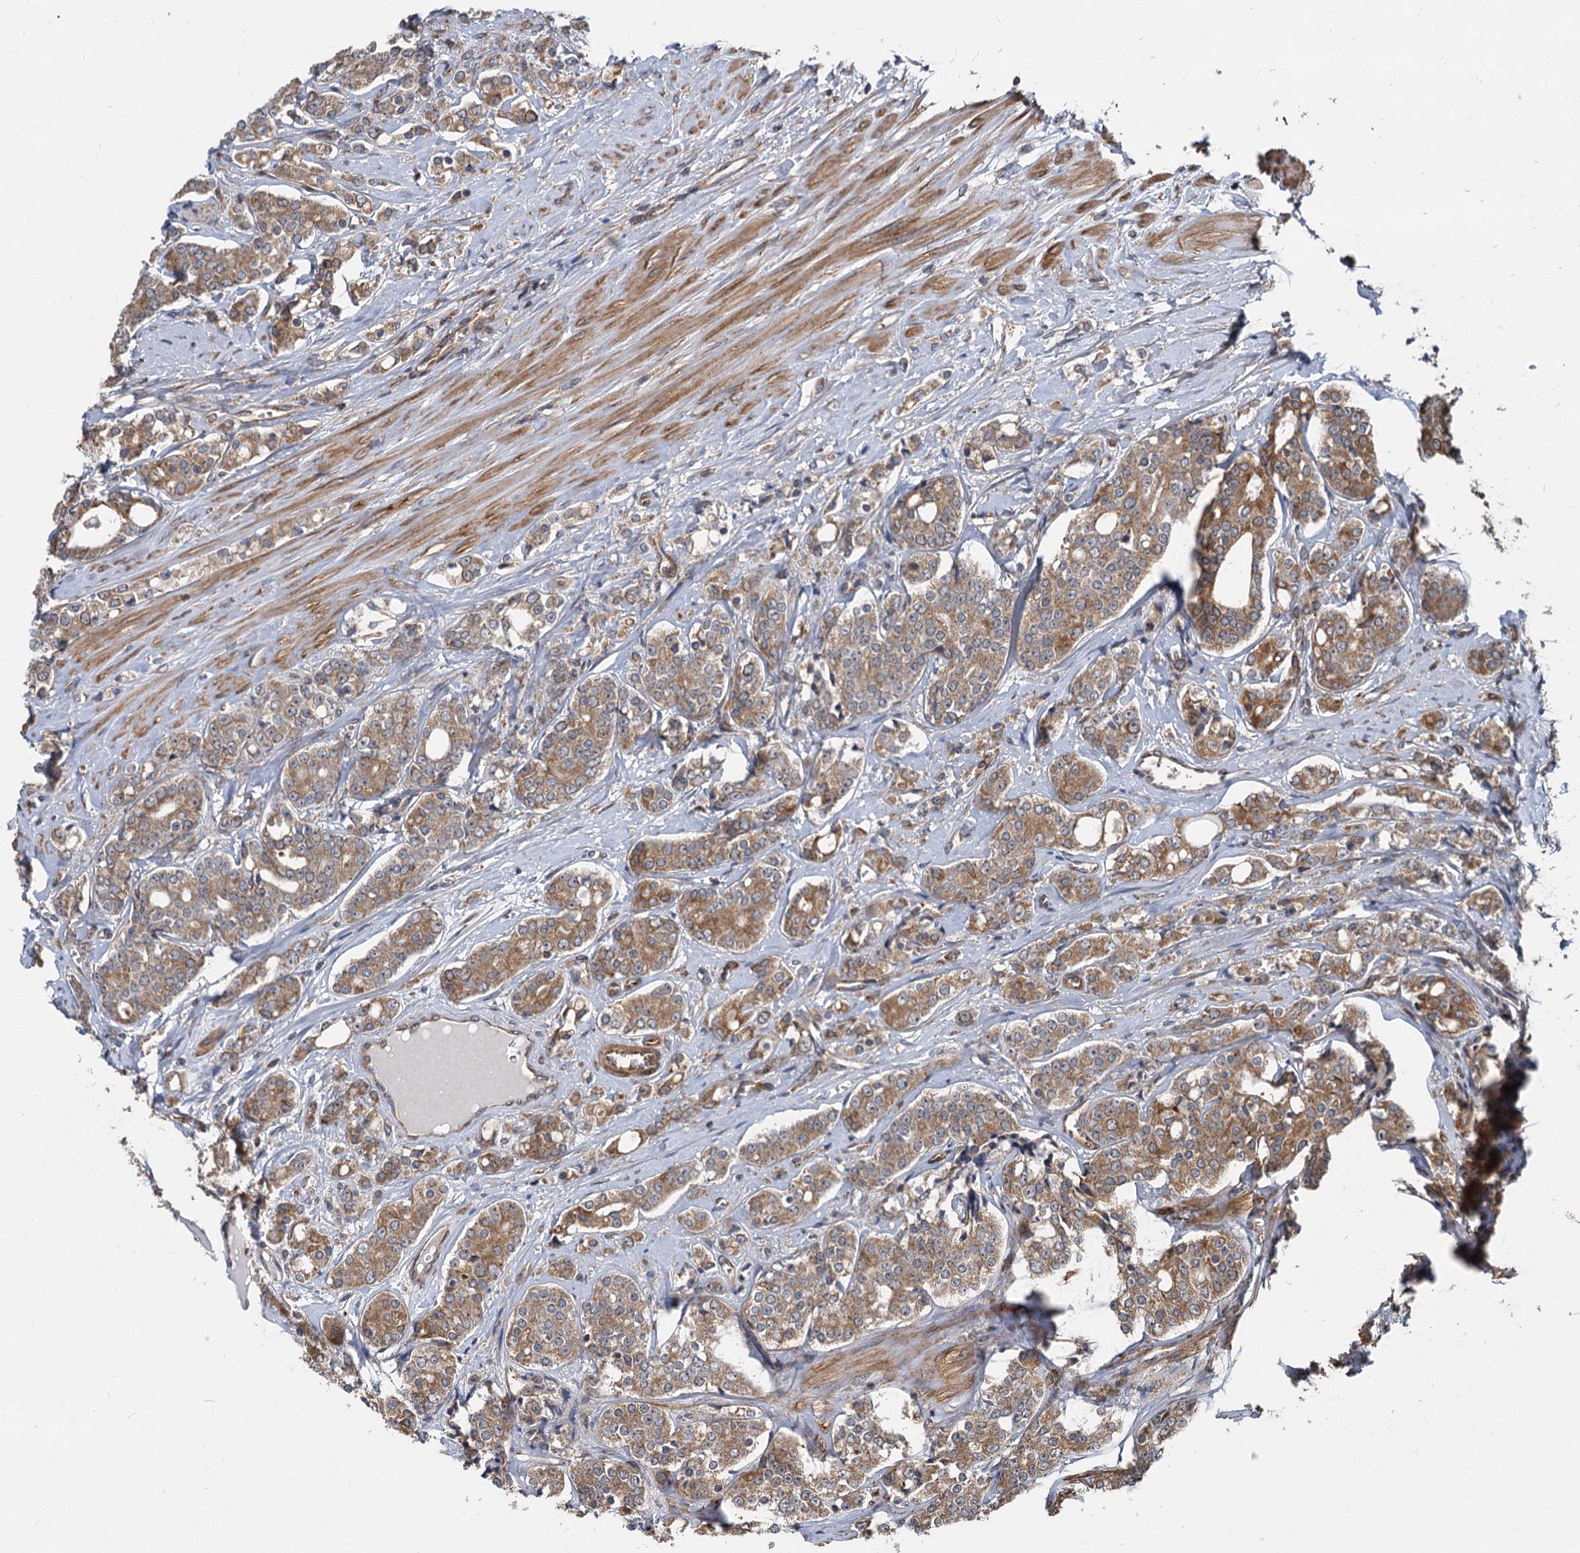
{"staining": {"intensity": "moderate", "quantity": ">75%", "location": "cytoplasmic/membranous"}, "tissue": "prostate cancer", "cell_type": "Tumor cells", "image_type": "cancer", "snomed": [{"axis": "morphology", "description": "Adenocarcinoma, High grade"}, {"axis": "topography", "description": "Prostate"}], "caption": "There is medium levels of moderate cytoplasmic/membranous expression in tumor cells of adenocarcinoma (high-grade) (prostate), as demonstrated by immunohistochemical staining (brown color).", "gene": "STIM1", "patient": {"sex": "male", "age": 62}}